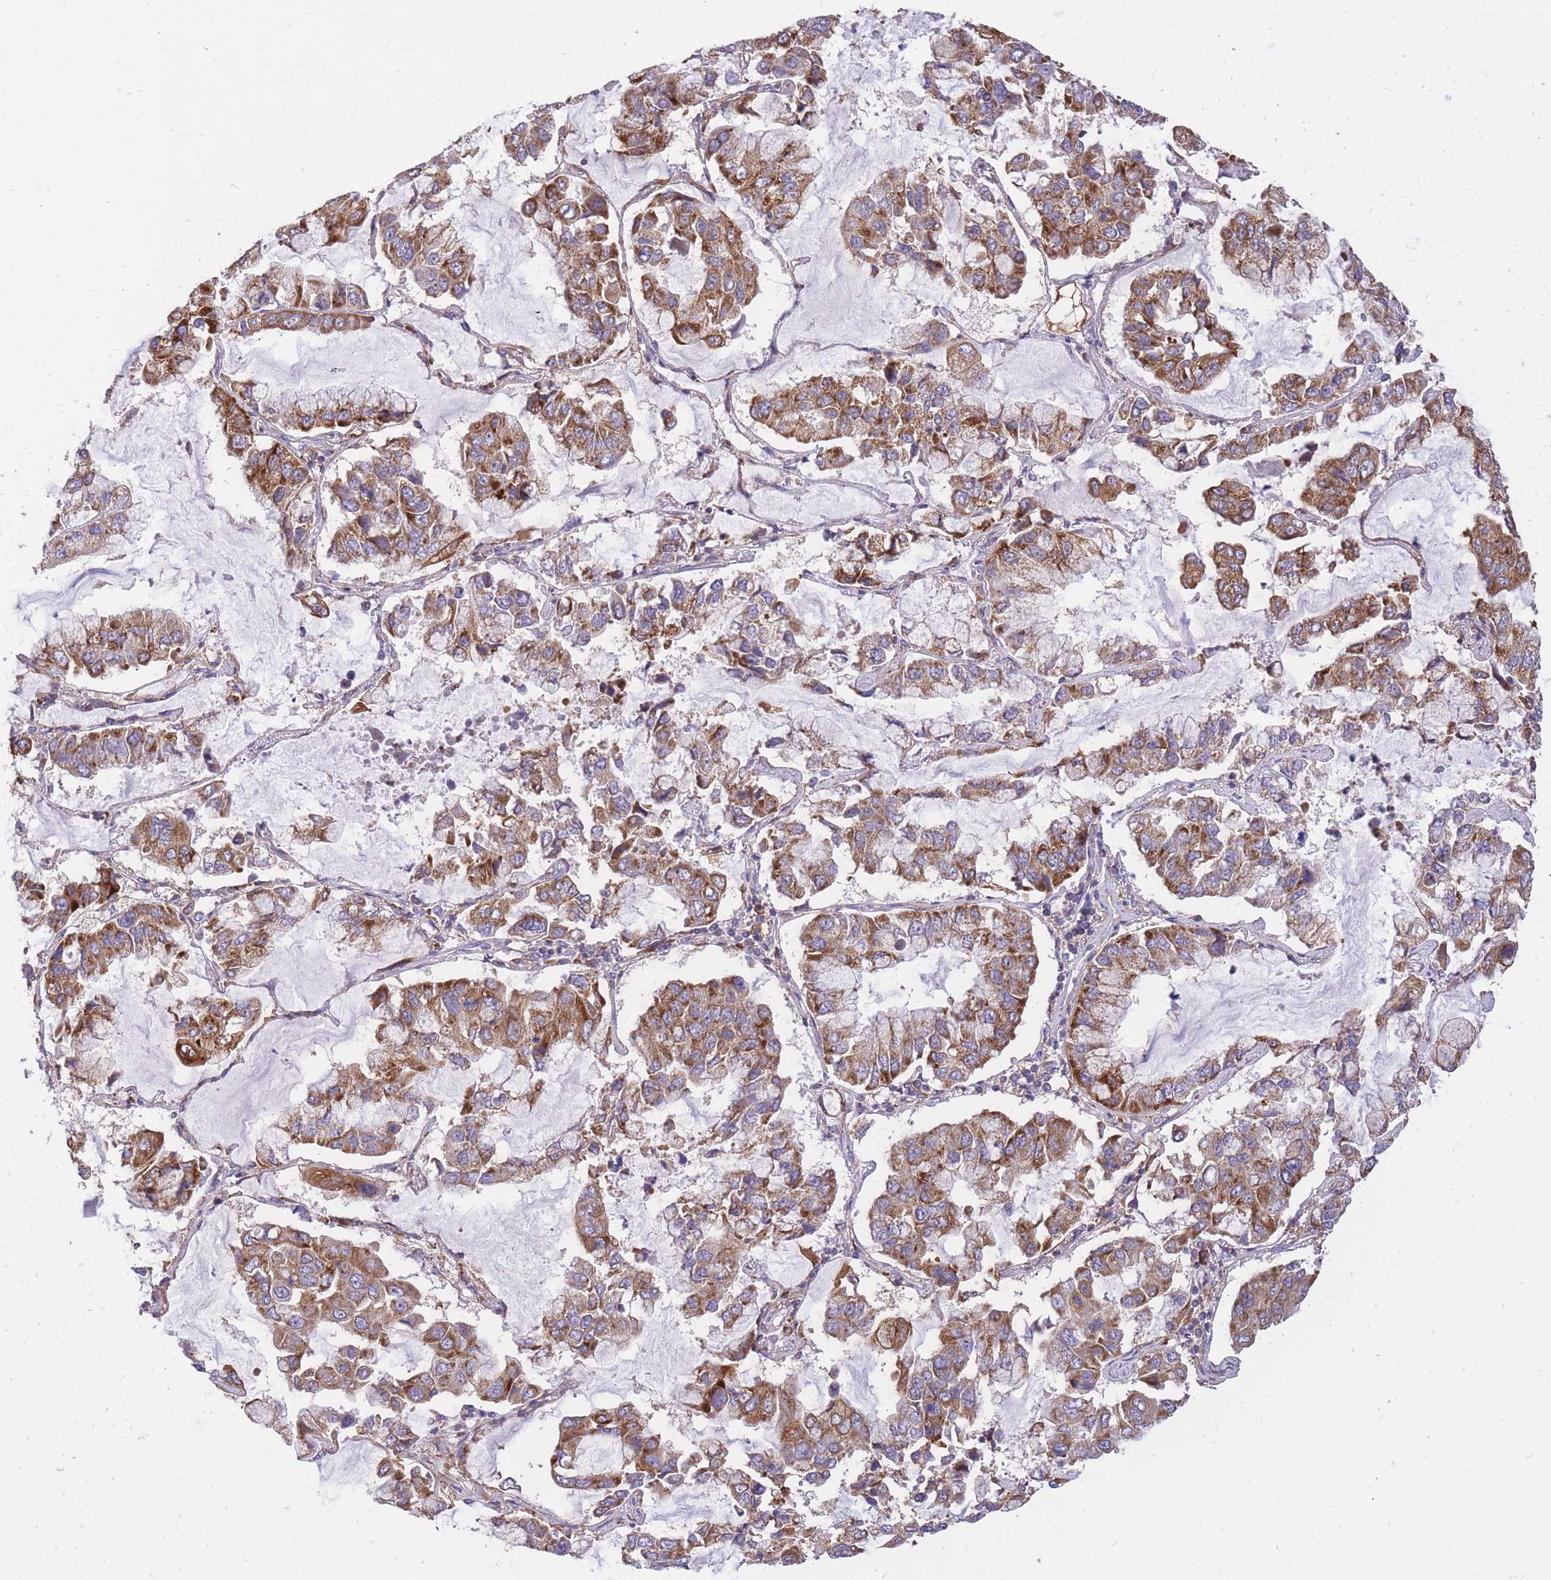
{"staining": {"intensity": "moderate", "quantity": ">75%", "location": "cytoplasmic/membranous"}, "tissue": "lung cancer", "cell_type": "Tumor cells", "image_type": "cancer", "snomed": [{"axis": "morphology", "description": "Adenocarcinoma, NOS"}, {"axis": "topography", "description": "Lung"}], "caption": "Tumor cells reveal moderate cytoplasmic/membranous expression in approximately >75% of cells in adenocarcinoma (lung).", "gene": "GBP7", "patient": {"sex": "male", "age": 64}}